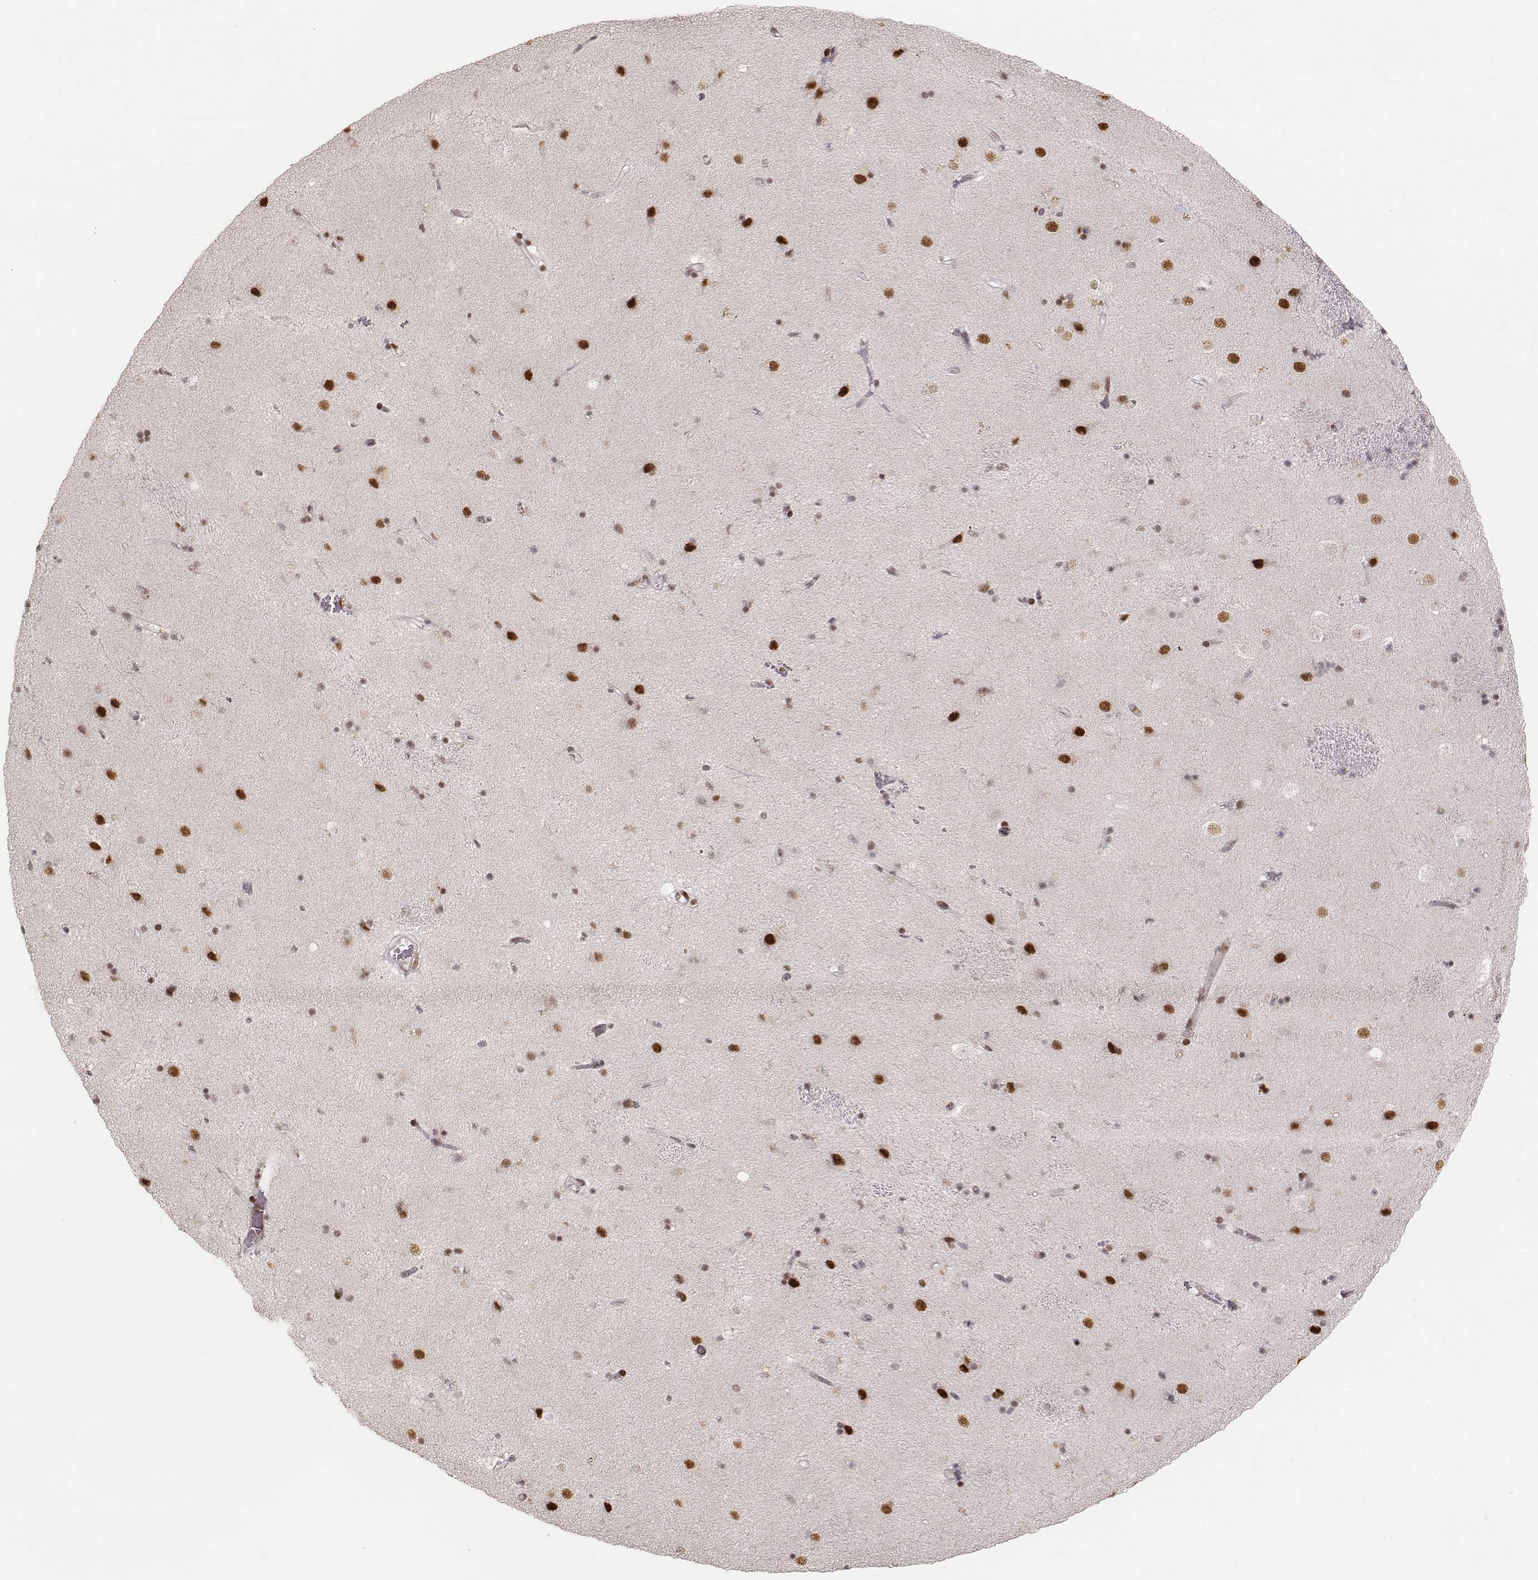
{"staining": {"intensity": "negative", "quantity": "none", "location": "none"}, "tissue": "caudate", "cell_type": "Glial cells", "image_type": "normal", "snomed": [{"axis": "morphology", "description": "Normal tissue, NOS"}, {"axis": "topography", "description": "Lateral ventricle wall"}], "caption": "DAB (3,3'-diaminobenzidine) immunohistochemical staining of benign human caudate displays no significant expression in glial cells.", "gene": "HNRNPC", "patient": {"sex": "female", "age": 71}}